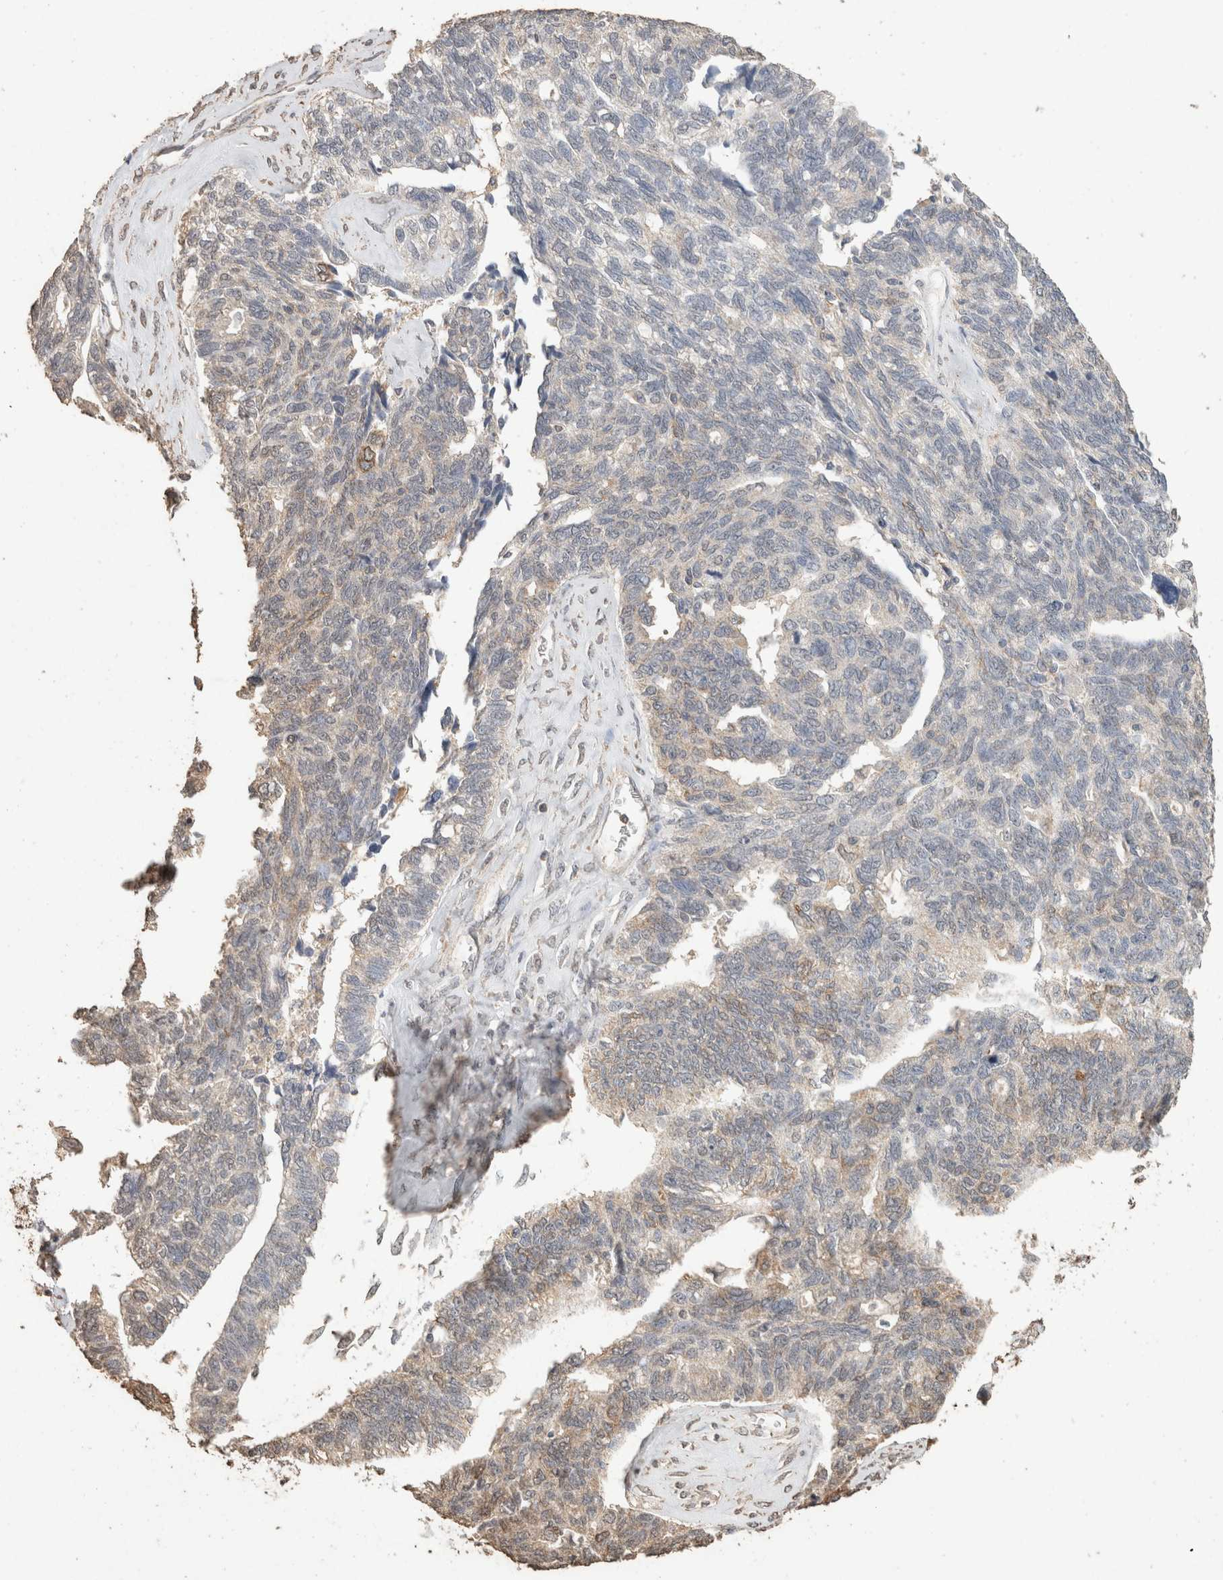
{"staining": {"intensity": "negative", "quantity": "none", "location": "none"}, "tissue": "ovarian cancer", "cell_type": "Tumor cells", "image_type": "cancer", "snomed": [{"axis": "morphology", "description": "Cystadenocarcinoma, serous, NOS"}, {"axis": "topography", "description": "Ovary"}], "caption": "DAB immunohistochemical staining of human ovarian cancer shows no significant positivity in tumor cells. (Stains: DAB (3,3'-diaminobenzidine) immunohistochemistry with hematoxylin counter stain, Microscopy: brightfield microscopy at high magnification).", "gene": "CX3CL1", "patient": {"sex": "female", "age": 79}}